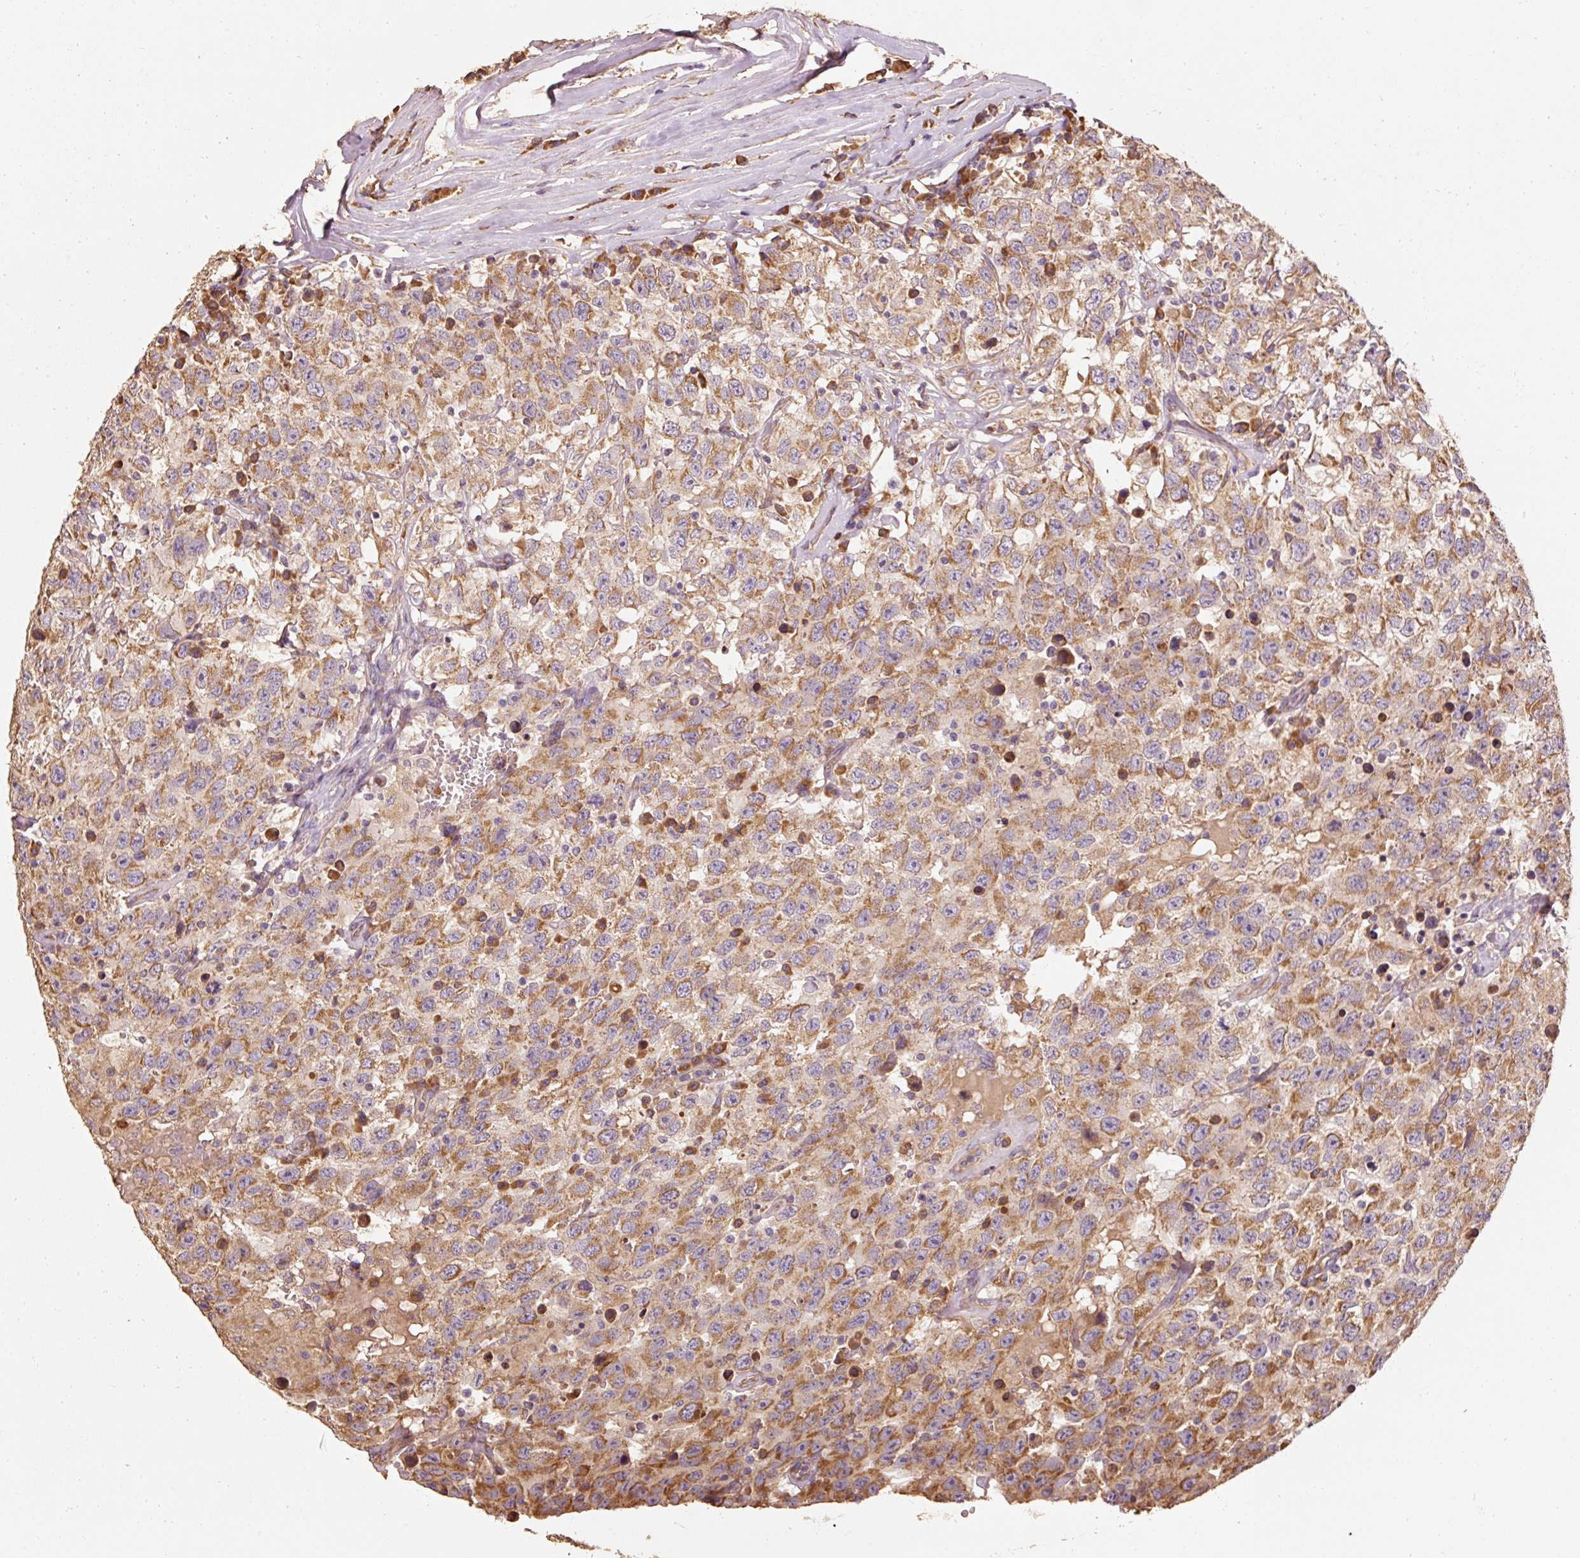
{"staining": {"intensity": "moderate", "quantity": ">75%", "location": "cytoplasmic/membranous"}, "tissue": "testis cancer", "cell_type": "Tumor cells", "image_type": "cancer", "snomed": [{"axis": "morphology", "description": "Seminoma, NOS"}, {"axis": "topography", "description": "Testis"}], "caption": "Immunohistochemical staining of human seminoma (testis) displays medium levels of moderate cytoplasmic/membranous expression in approximately >75% of tumor cells.", "gene": "EFHC1", "patient": {"sex": "male", "age": 41}}